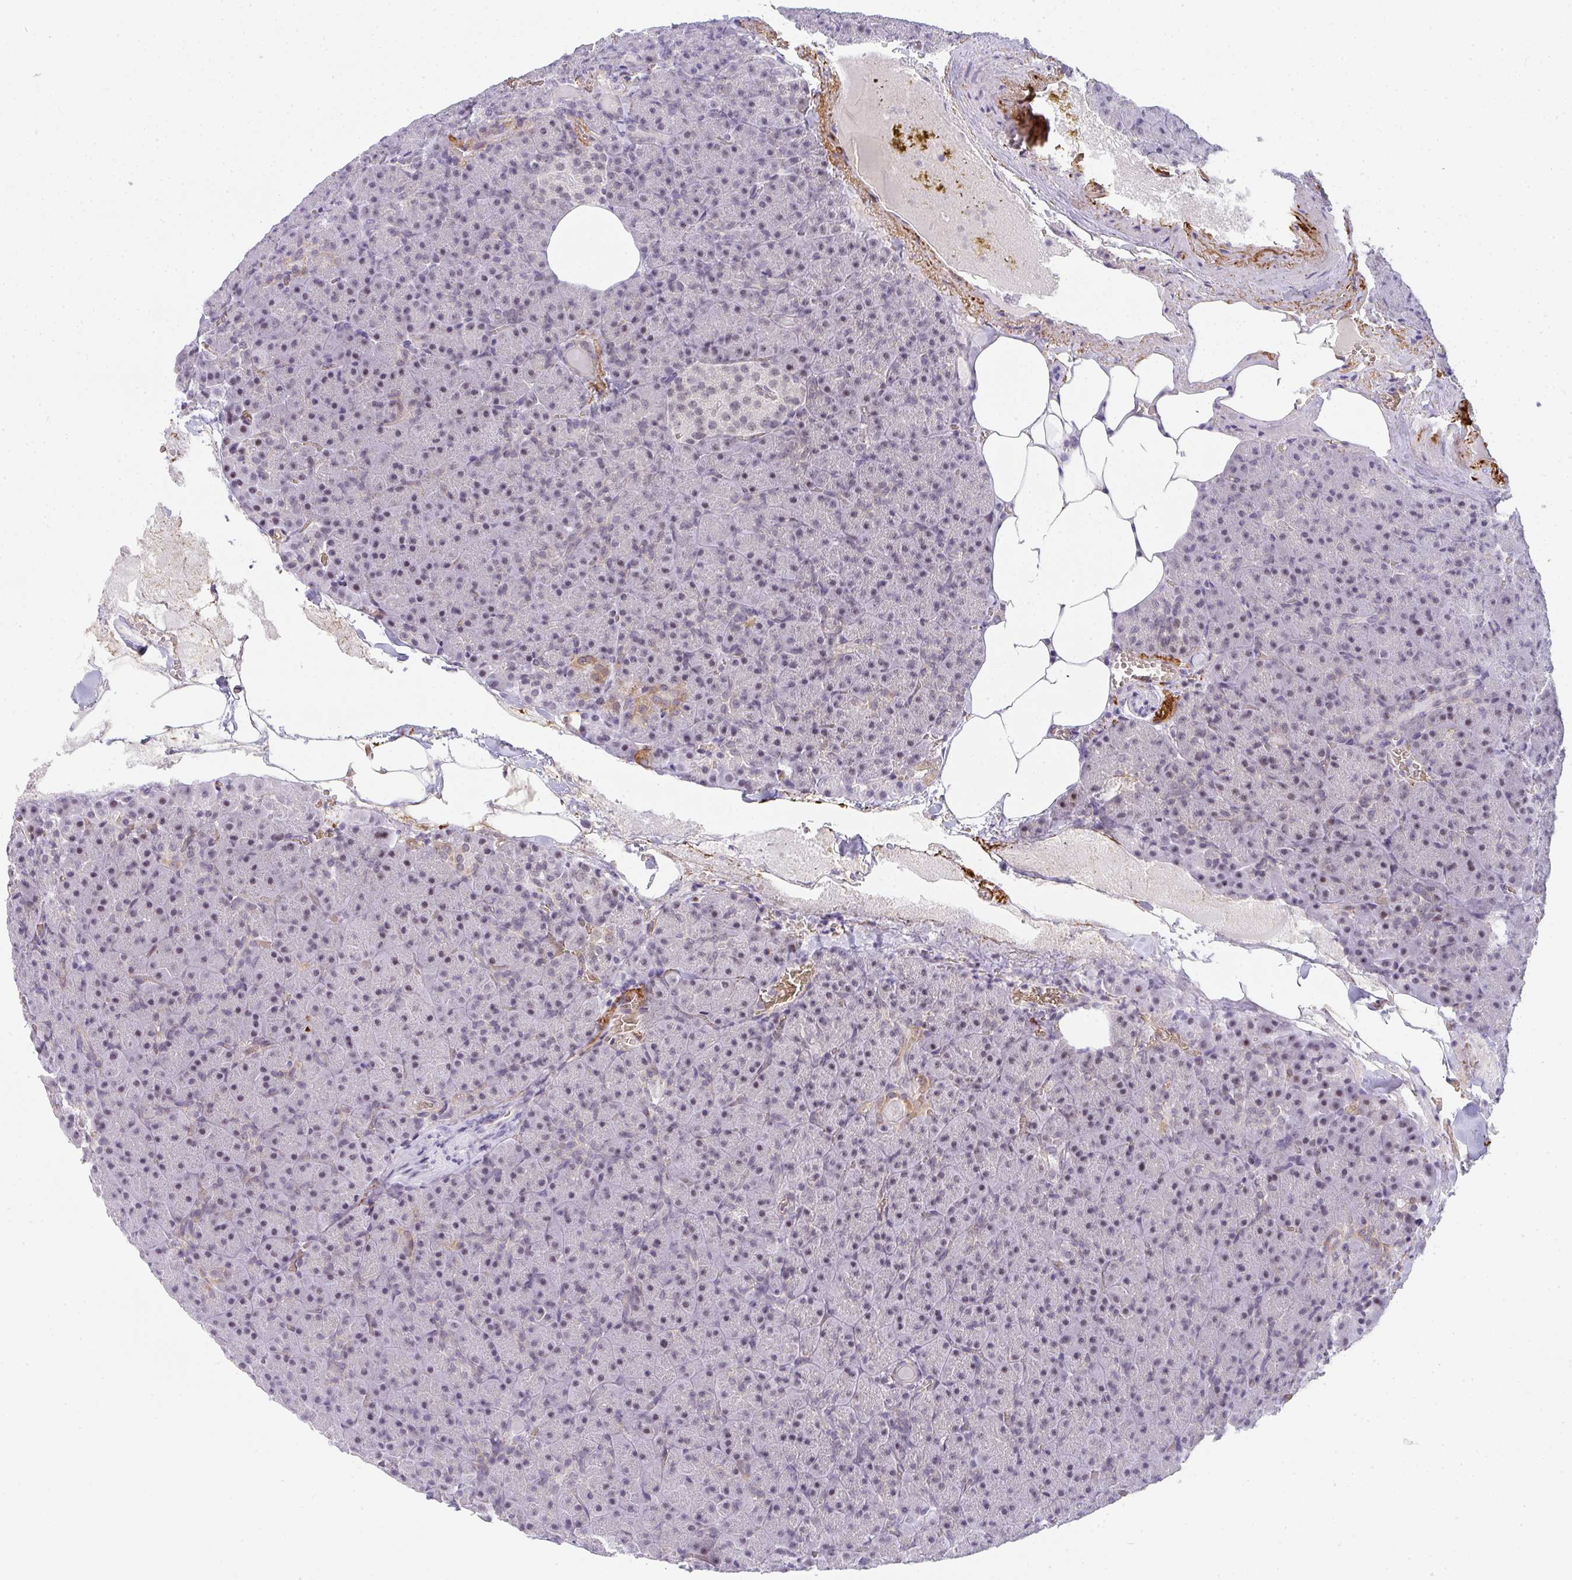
{"staining": {"intensity": "weak", "quantity": "<25%", "location": "cytoplasmic/membranous,nuclear"}, "tissue": "pancreas", "cell_type": "Exocrine glandular cells", "image_type": "normal", "snomed": [{"axis": "morphology", "description": "Normal tissue, NOS"}, {"axis": "topography", "description": "Pancreas"}], "caption": "IHC of normal human pancreas exhibits no expression in exocrine glandular cells. Brightfield microscopy of IHC stained with DAB (brown) and hematoxylin (blue), captured at high magnification.", "gene": "TNMD", "patient": {"sex": "female", "age": 74}}